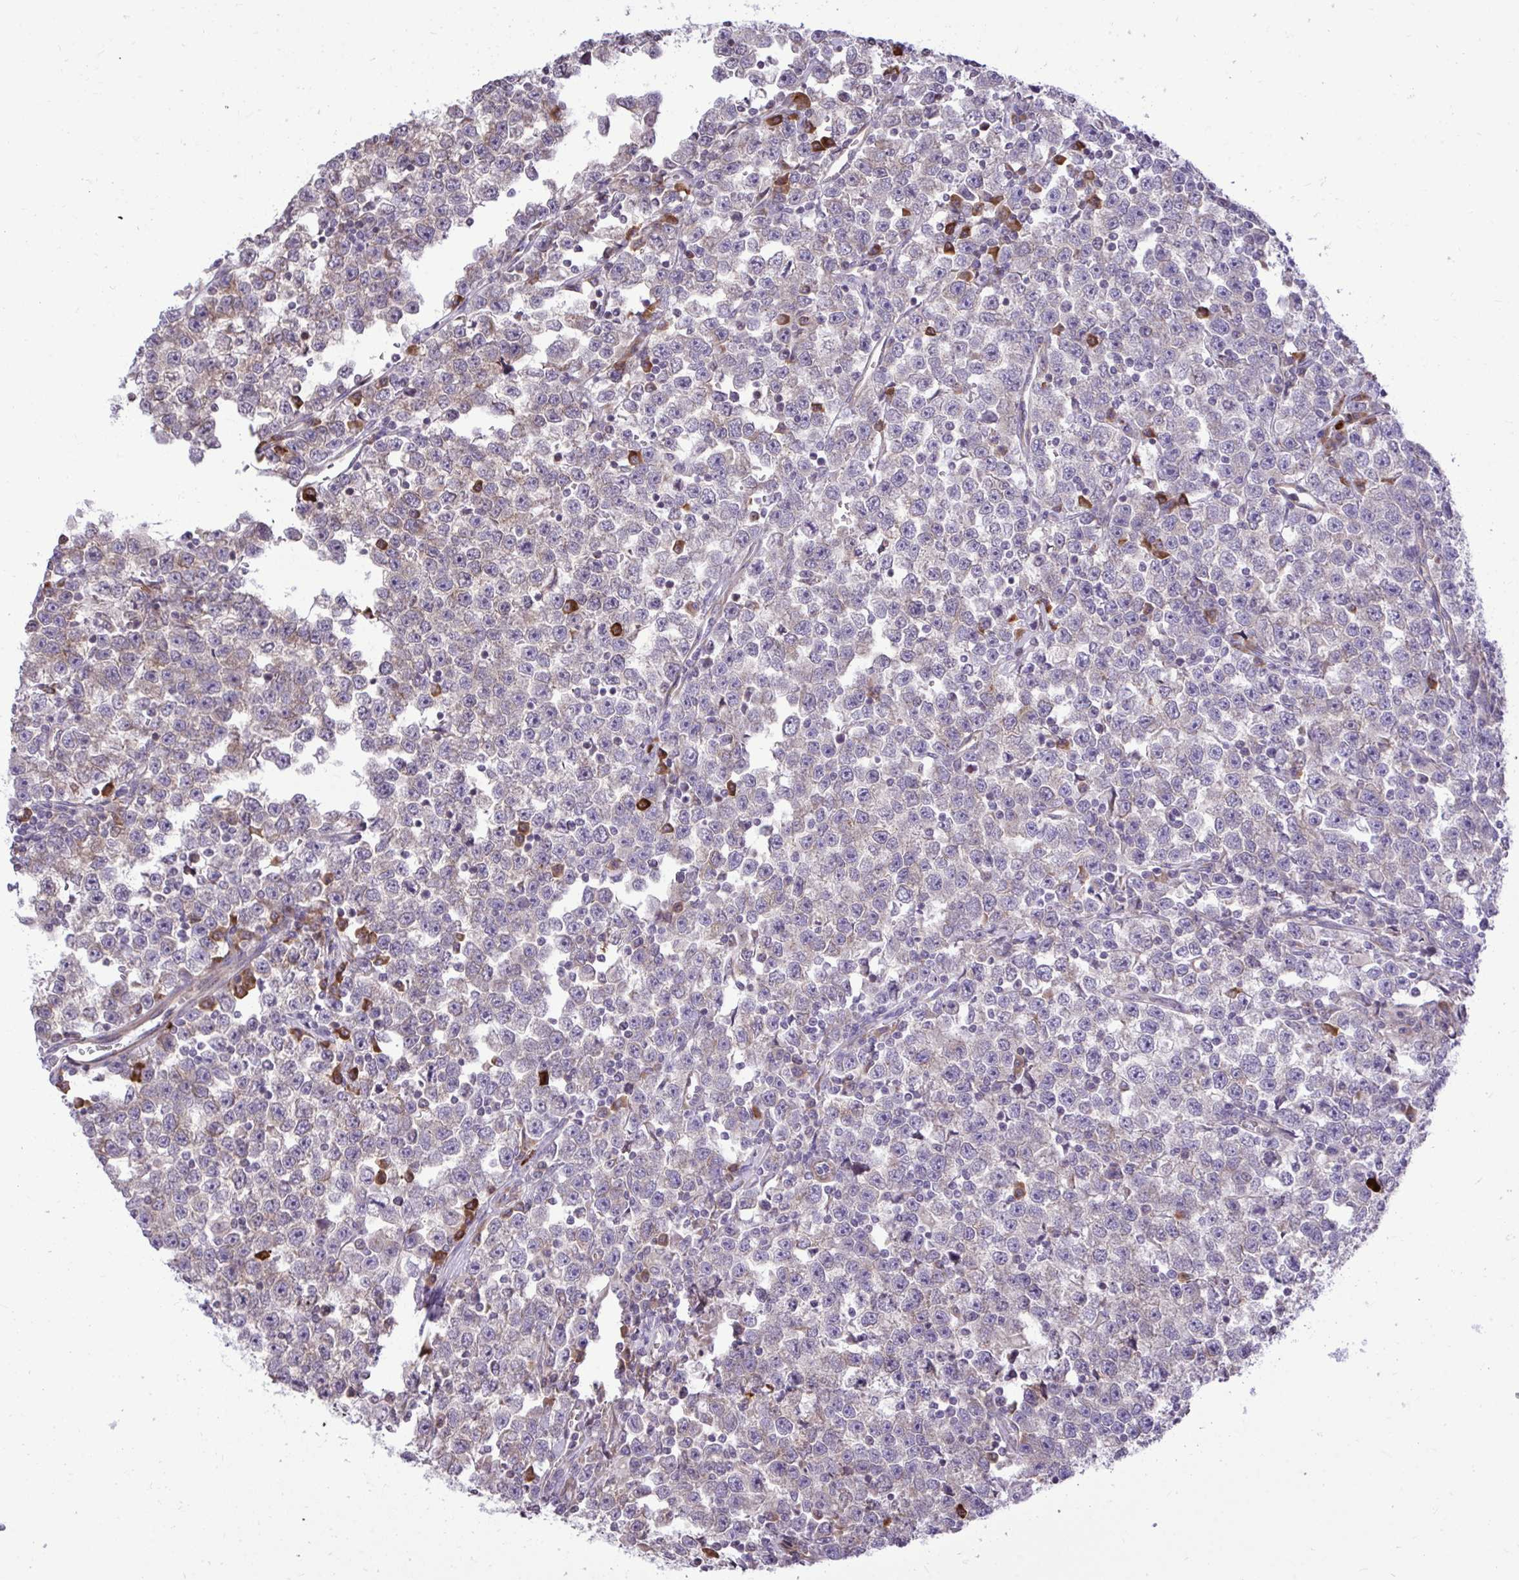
{"staining": {"intensity": "negative", "quantity": "none", "location": "none"}, "tissue": "testis cancer", "cell_type": "Tumor cells", "image_type": "cancer", "snomed": [{"axis": "morphology", "description": "Seminoma, NOS"}, {"axis": "topography", "description": "Testis"}], "caption": "The micrograph exhibits no staining of tumor cells in testis seminoma.", "gene": "METTL9", "patient": {"sex": "male", "age": 43}}